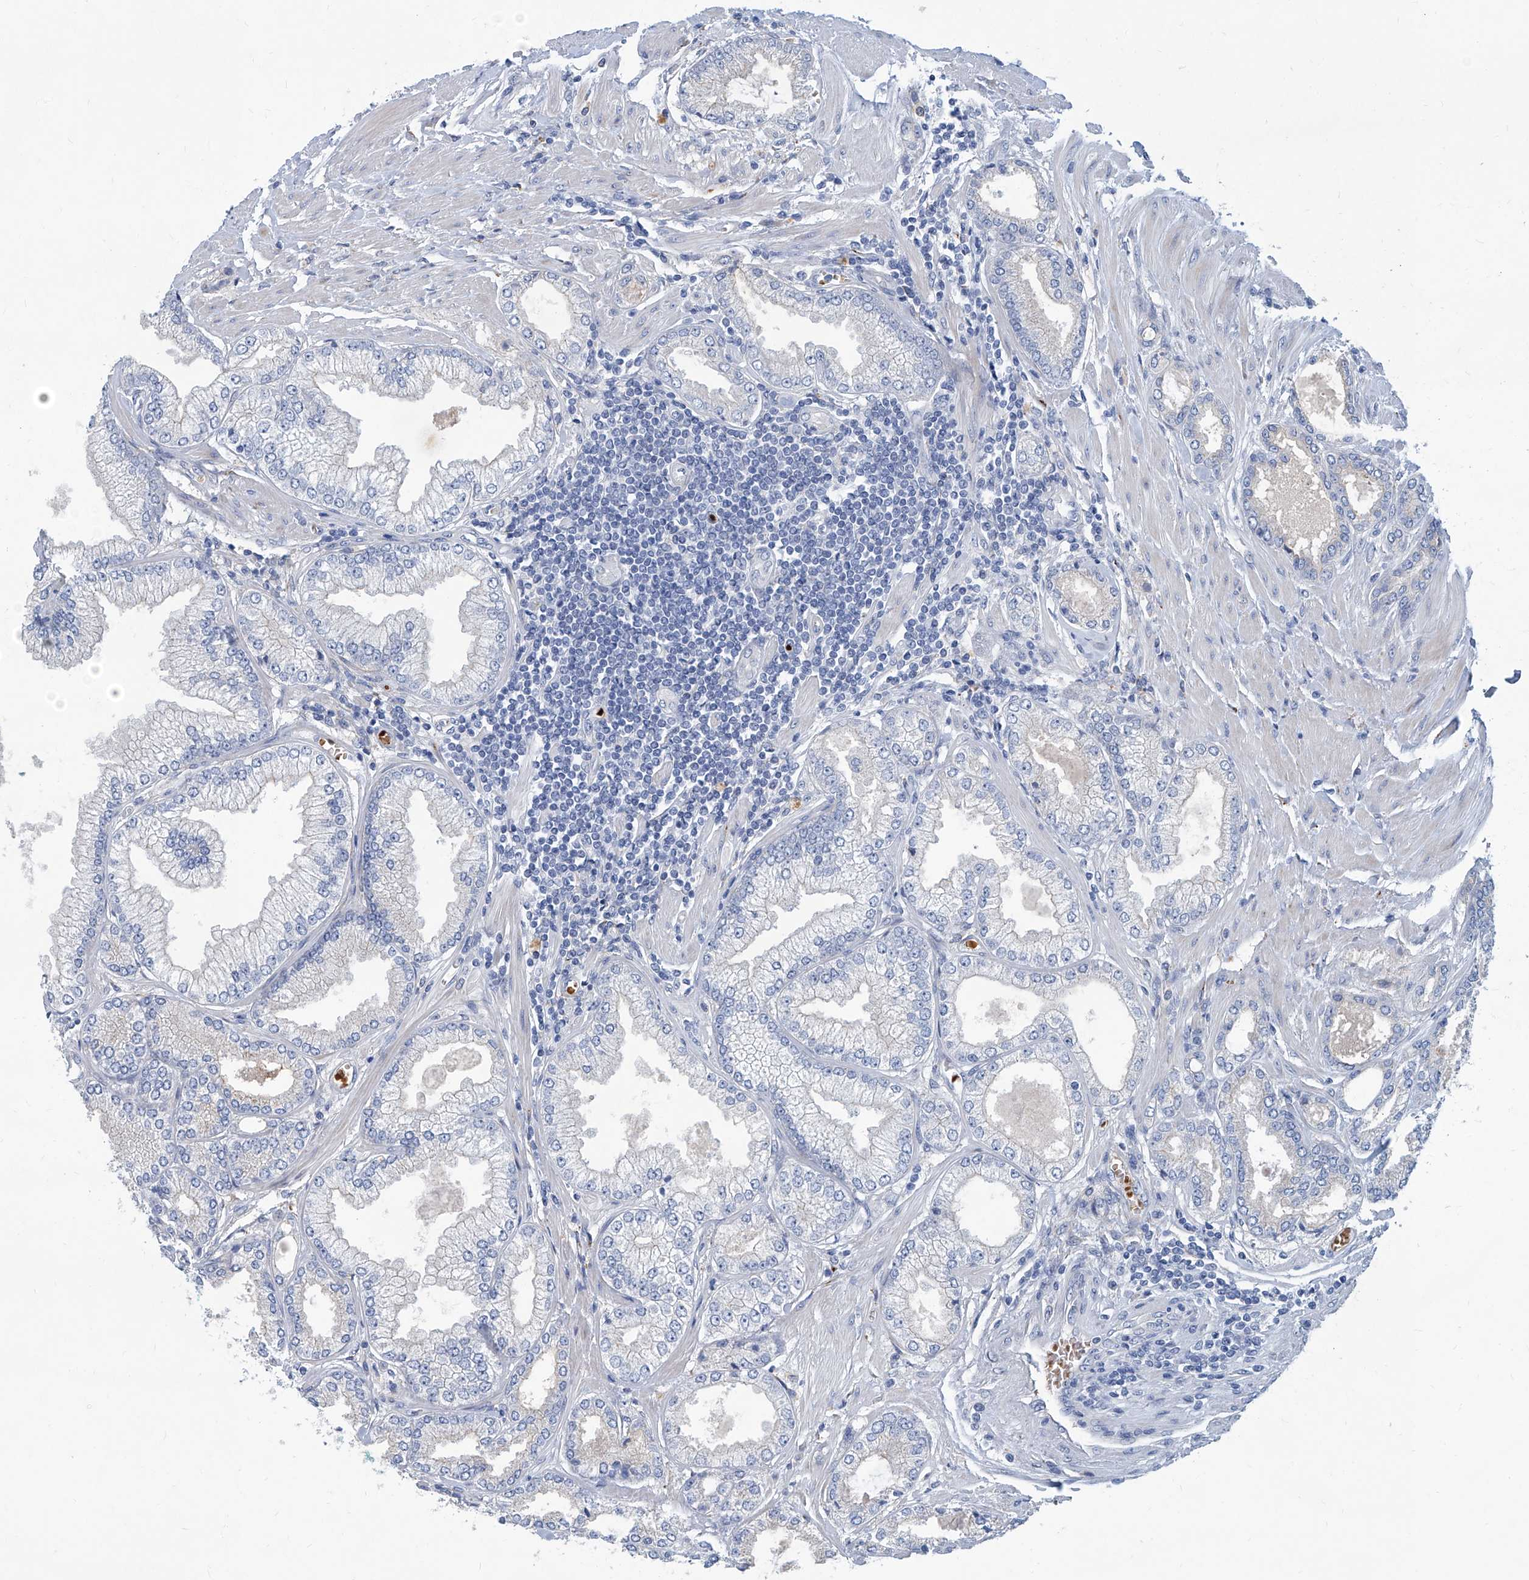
{"staining": {"intensity": "negative", "quantity": "none", "location": "none"}, "tissue": "prostate cancer", "cell_type": "Tumor cells", "image_type": "cancer", "snomed": [{"axis": "morphology", "description": "Adenocarcinoma, Low grade"}, {"axis": "topography", "description": "Prostate"}], "caption": "There is no significant expression in tumor cells of adenocarcinoma (low-grade) (prostate).", "gene": "FPR2", "patient": {"sex": "male", "age": 62}}